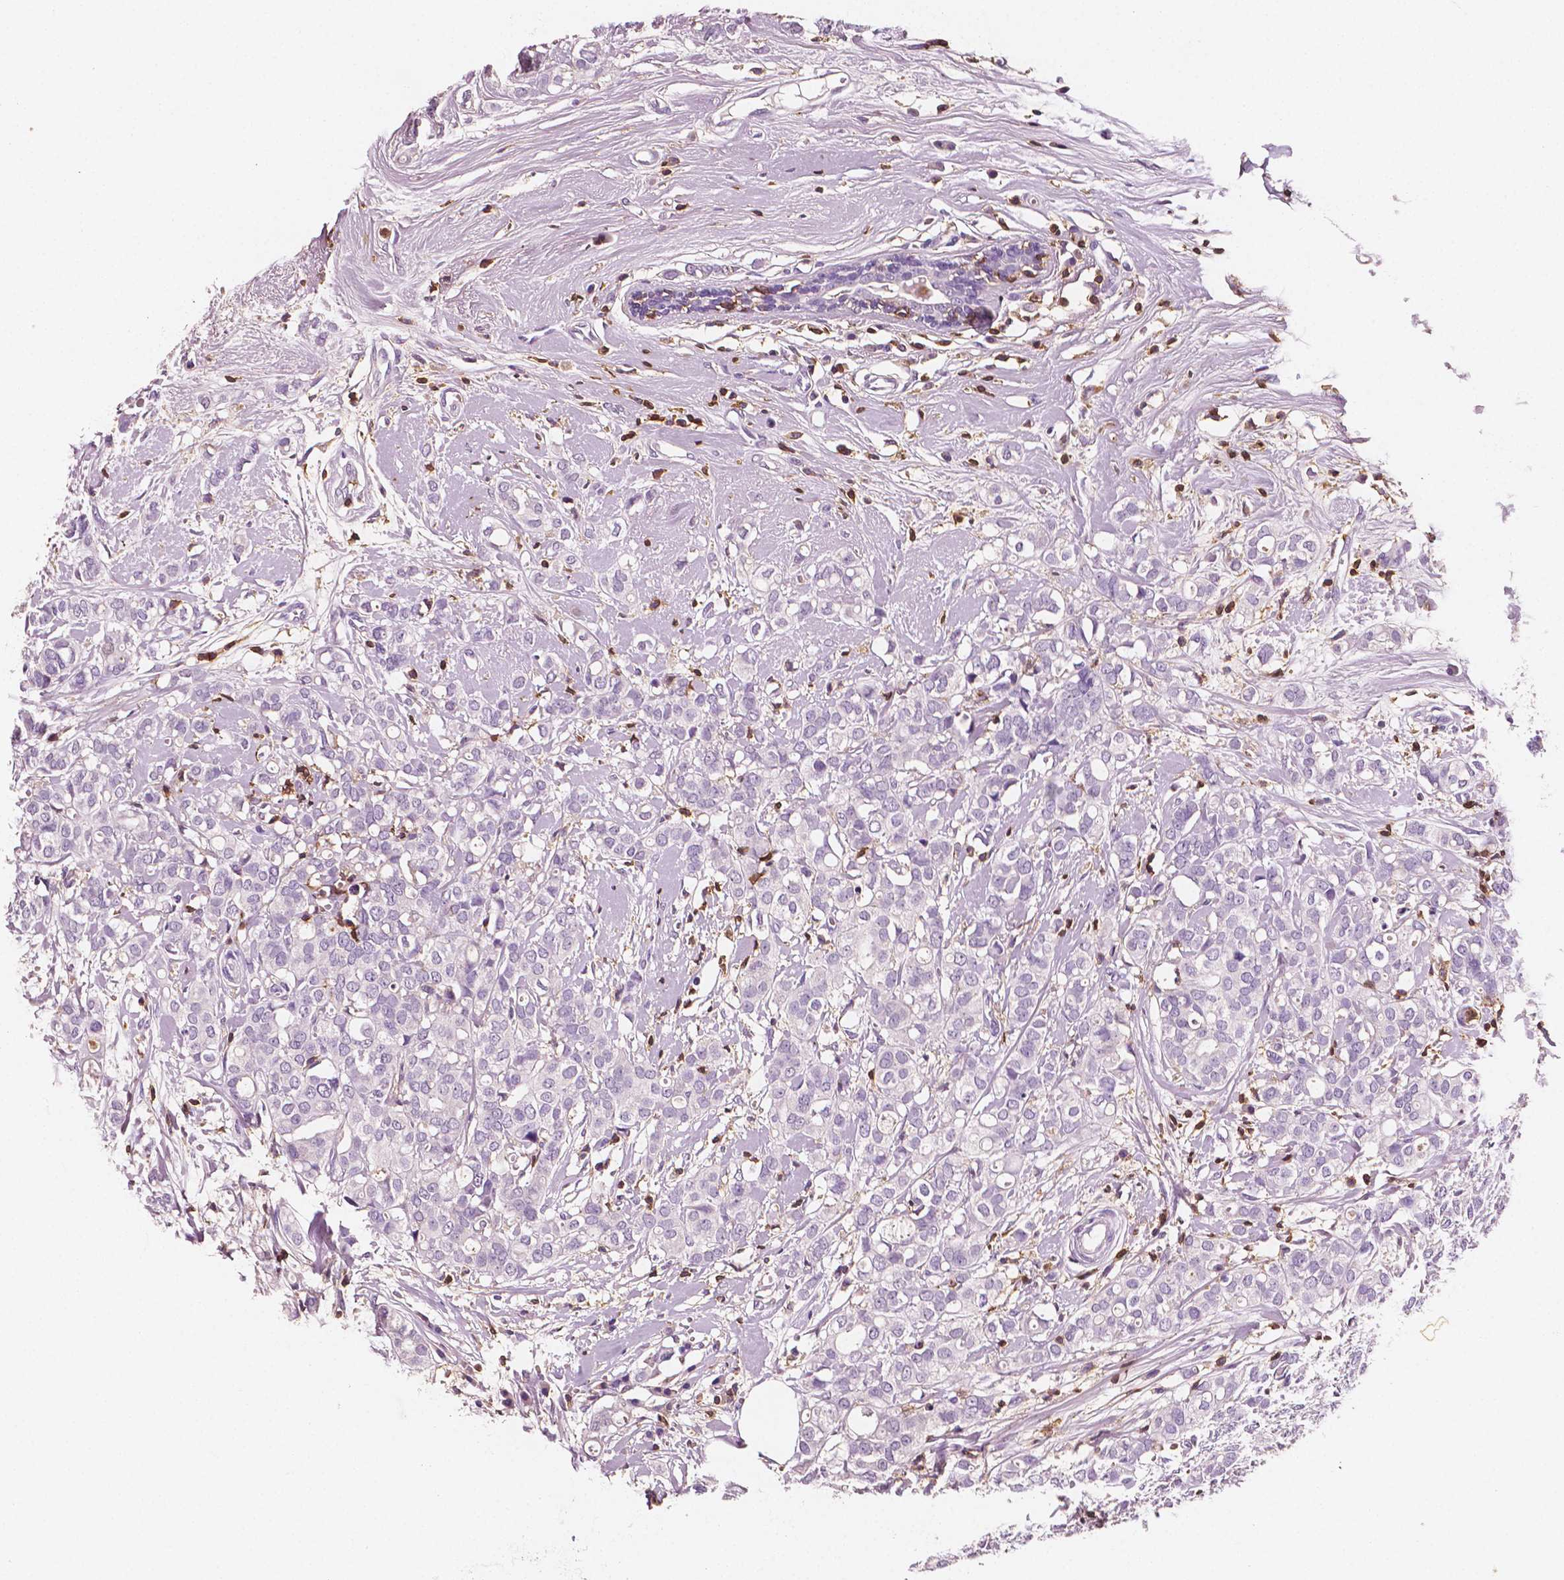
{"staining": {"intensity": "negative", "quantity": "none", "location": "none"}, "tissue": "breast cancer", "cell_type": "Tumor cells", "image_type": "cancer", "snomed": [{"axis": "morphology", "description": "Duct carcinoma"}, {"axis": "topography", "description": "Breast"}], "caption": "Immunohistochemical staining of human breast cancer displays no significant positivity in tumor cells.", "gene": "PTPRC", "patient": {"sex": "female", "age": 40}}